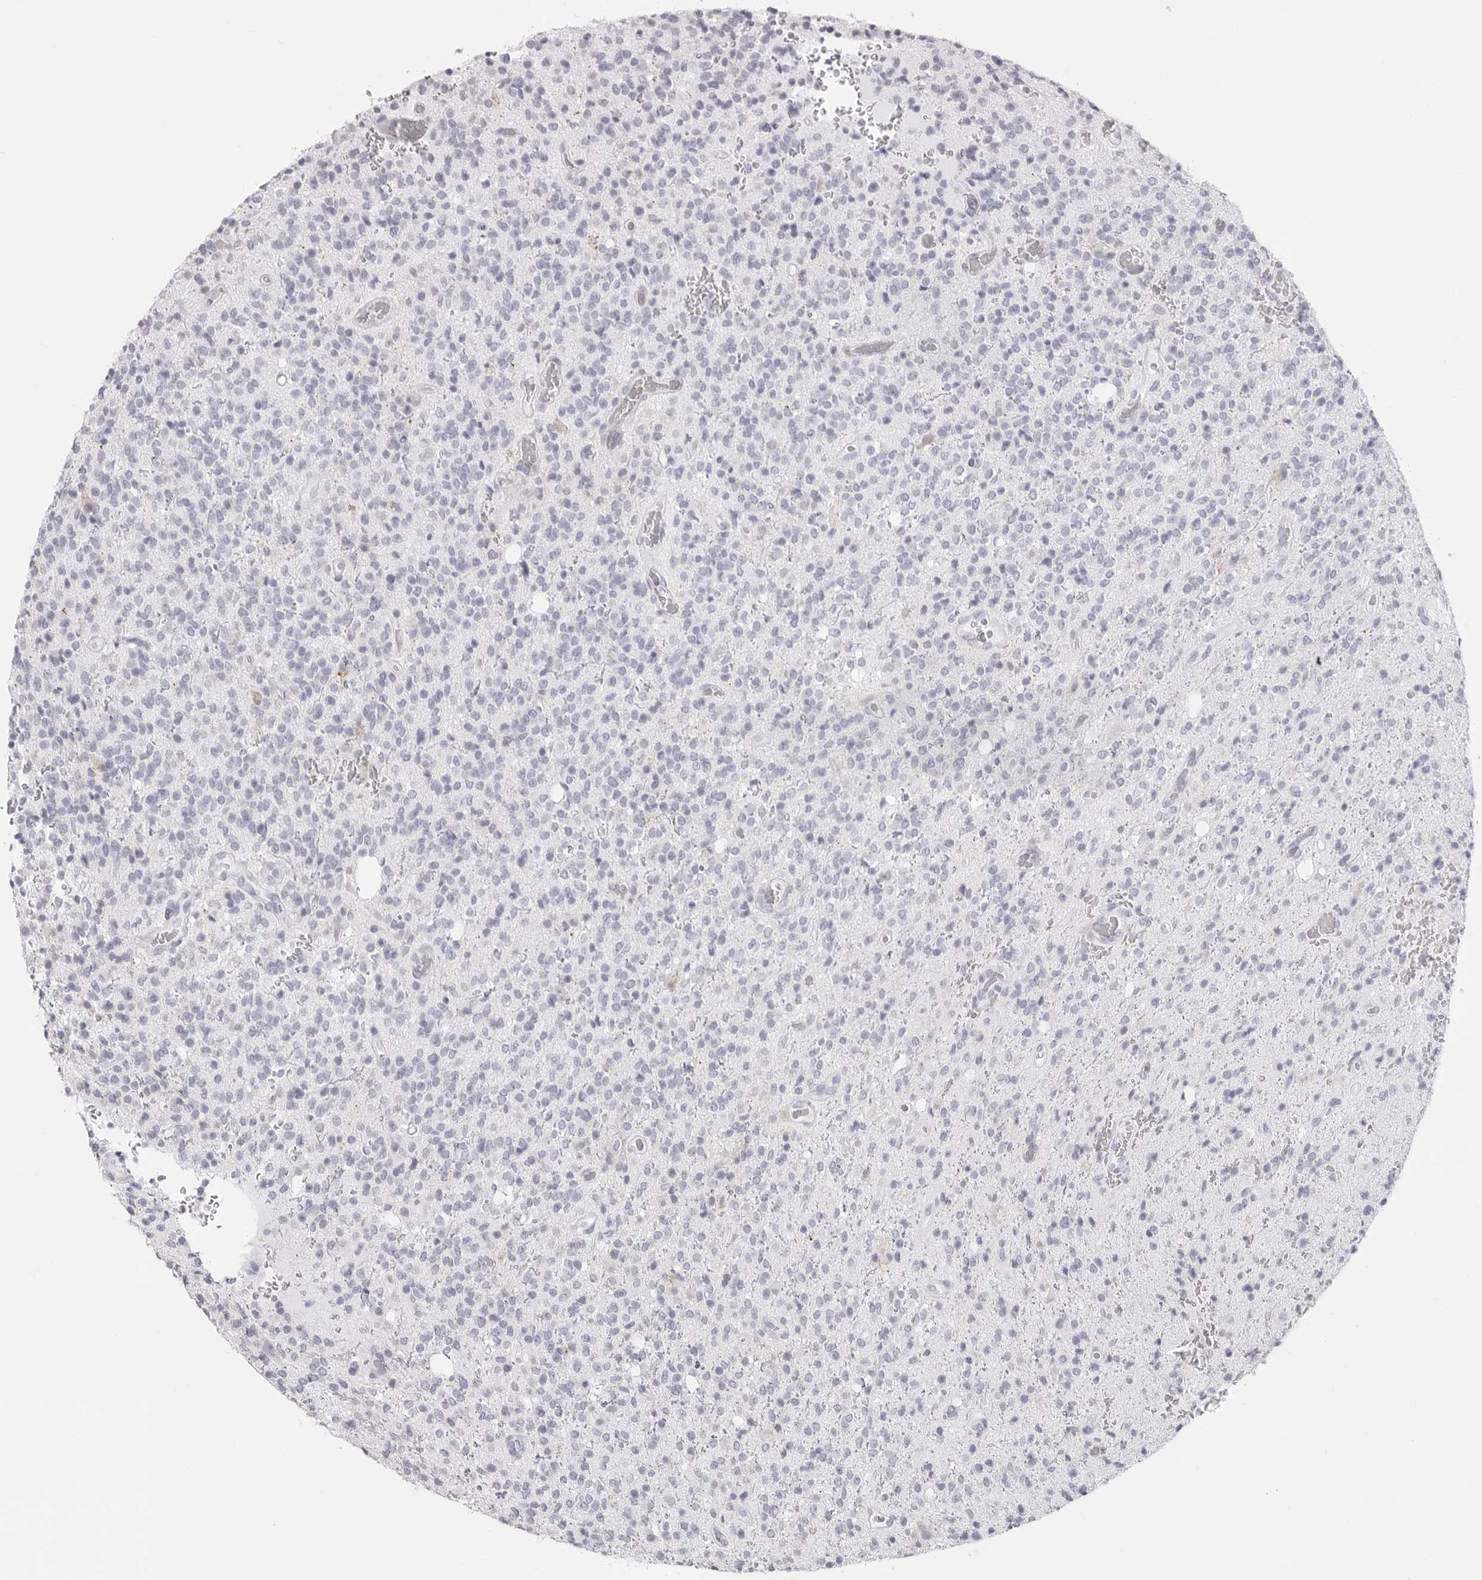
{"staining": {"intensity": "negative", "quantity": "none", "location": "none"}, "tissue": "glioma", "cell_type": "Tumor cells", "image_type": "cancer", "snomed": [{"axis": "morphology", "description": "Glioma, malignant, High grade"}, {"axis": "topography", "description": "Brain"}], "caption": "The micrograph reveals no staining of tumor cells in glioma.", "gene": "TSSK1B", "patient": {"sex": "male", "age": 34}}